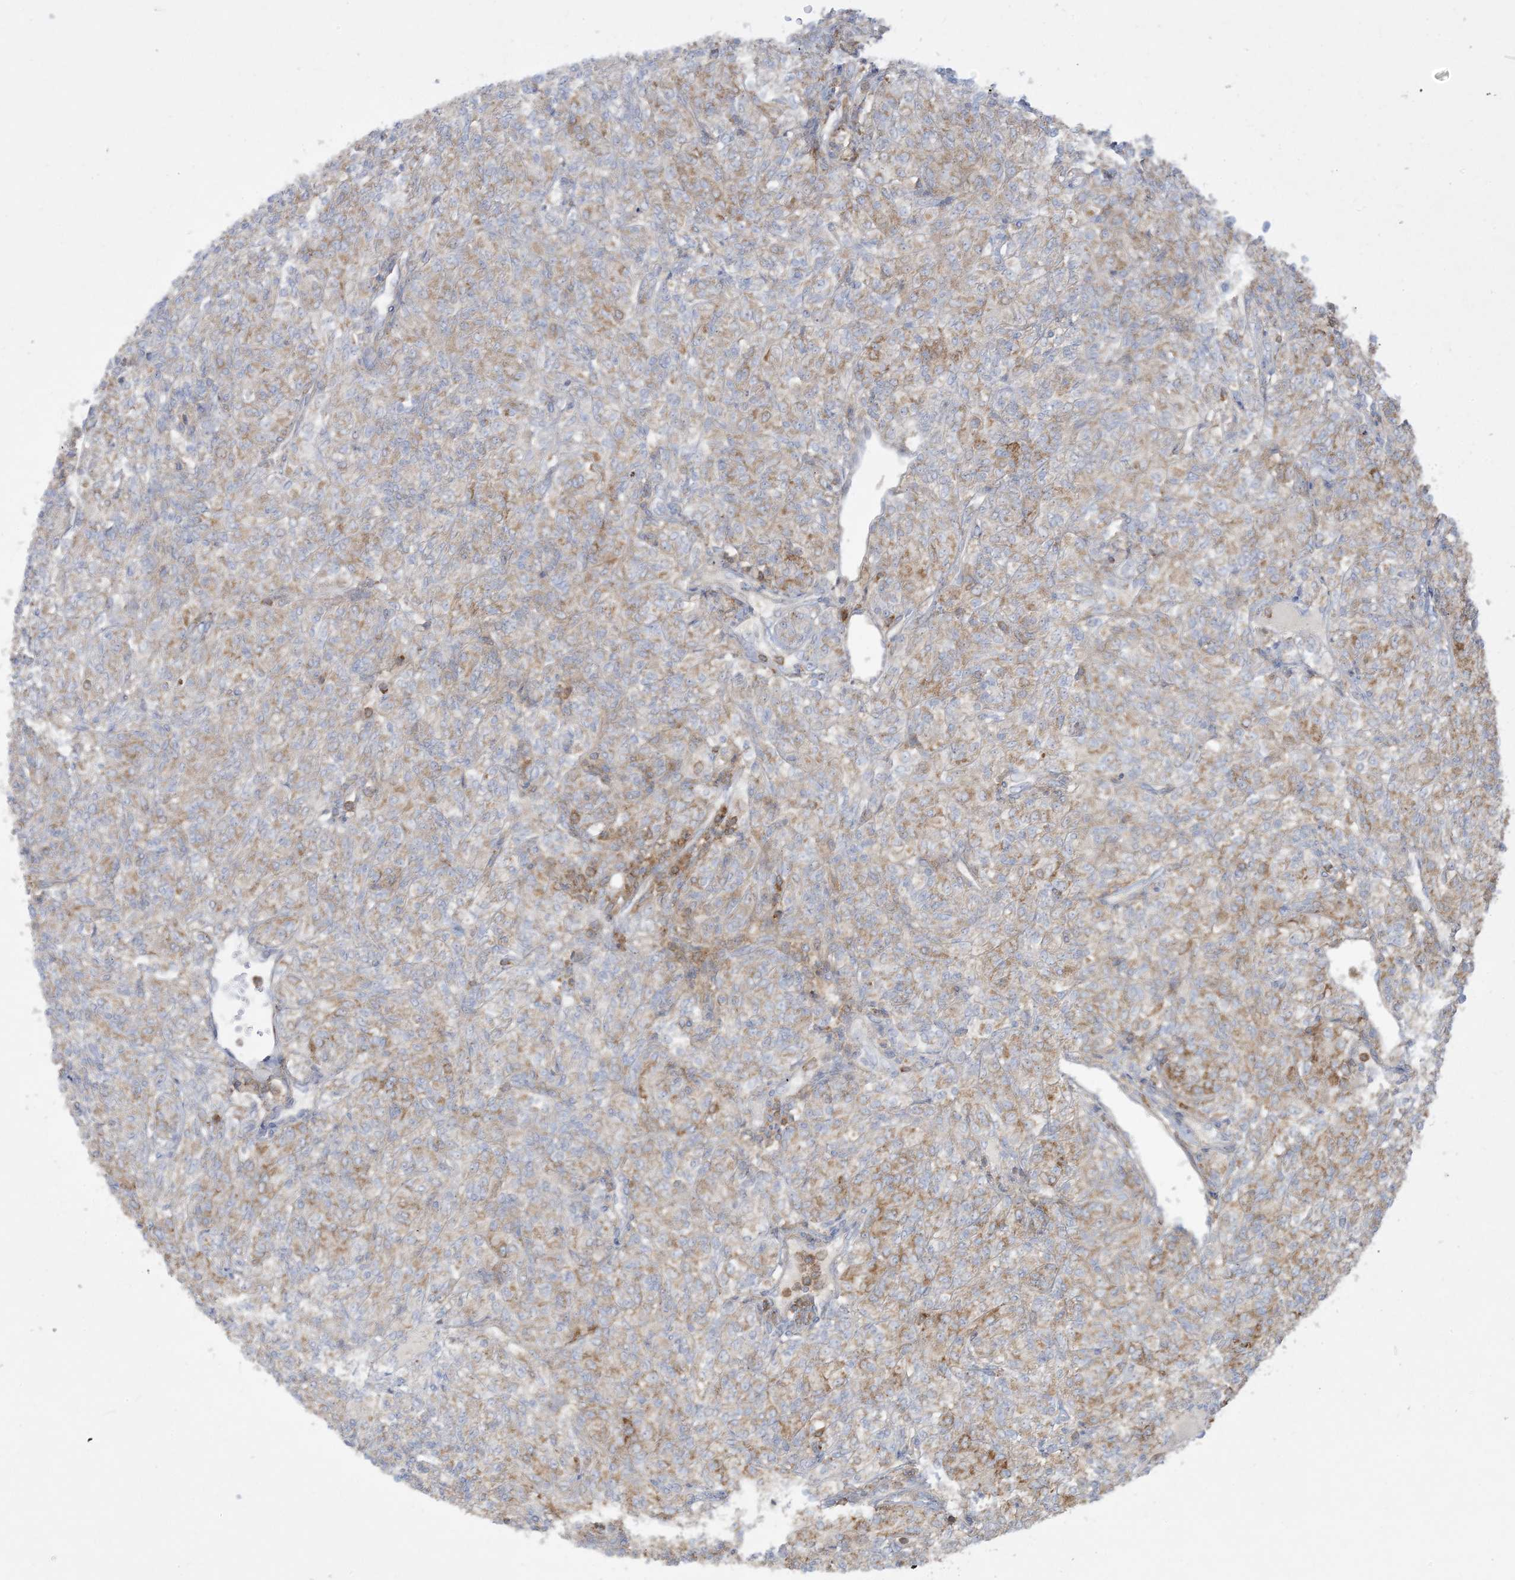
{"staining": {"intensity": "moderate", "quantity": "25%-75%", "location": "cytoplasmic/membranous"}, "tissue": "renal cancer", "cell_type": "Tumor cells", "image_type": "cancer", "snomed": [{"axis": "morphology", "description": "Adenocarcinoma, NOS"}, {"axis": "topography", "description": "Kidney"}], "caption": "Tumor cells display medium levels of moderate cytoplasmic/membranous staining in about 25%-75% of cells in human renal adenocarcinoma.", "gene": "ARHGAP30", "patient": {"sex": "male", "age": 77}}